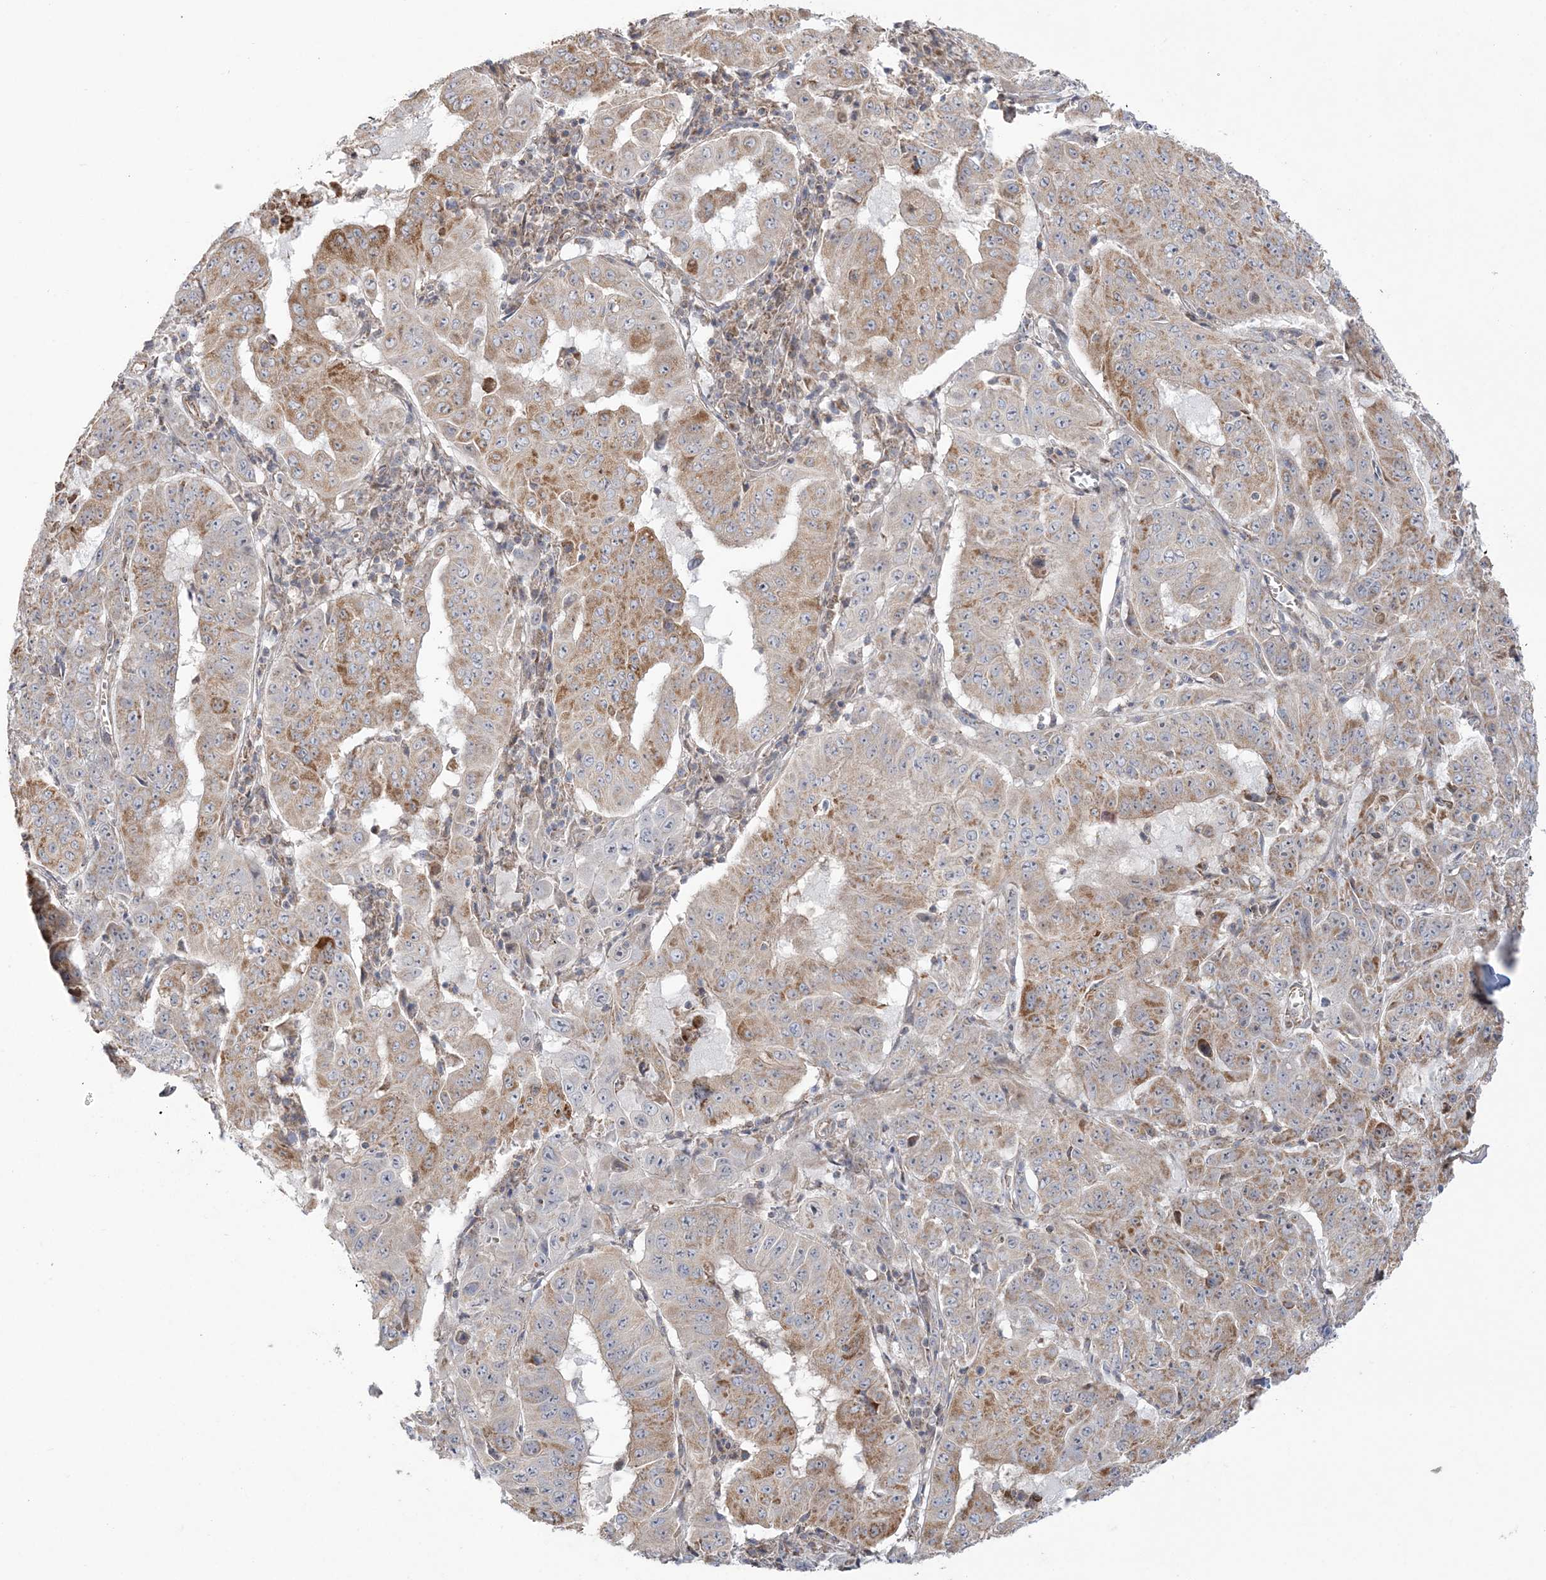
{"staining": {"intensity": "moderate", "quantity": "25%-75%", "location": "cytoplasmic/membranous"}, "tissue": "pancreatic cancer", "cell_type": "Tumor cells", "image_type": "cancer", "snomed": [{"axis": "morphology", "description": "Adenocarcinoma, NOS"}, {"axis": "topography", "description": "Pancreas"}], "caption": "This micrograph exhibits IHC staining of pancreatic adenocarcinoma, with medium moderate cytoplasmic/membranous staining in about 25%-75% of tumor cells.", "gene": "SCLT1", "patient": {"sex": "male", "age": 63}}